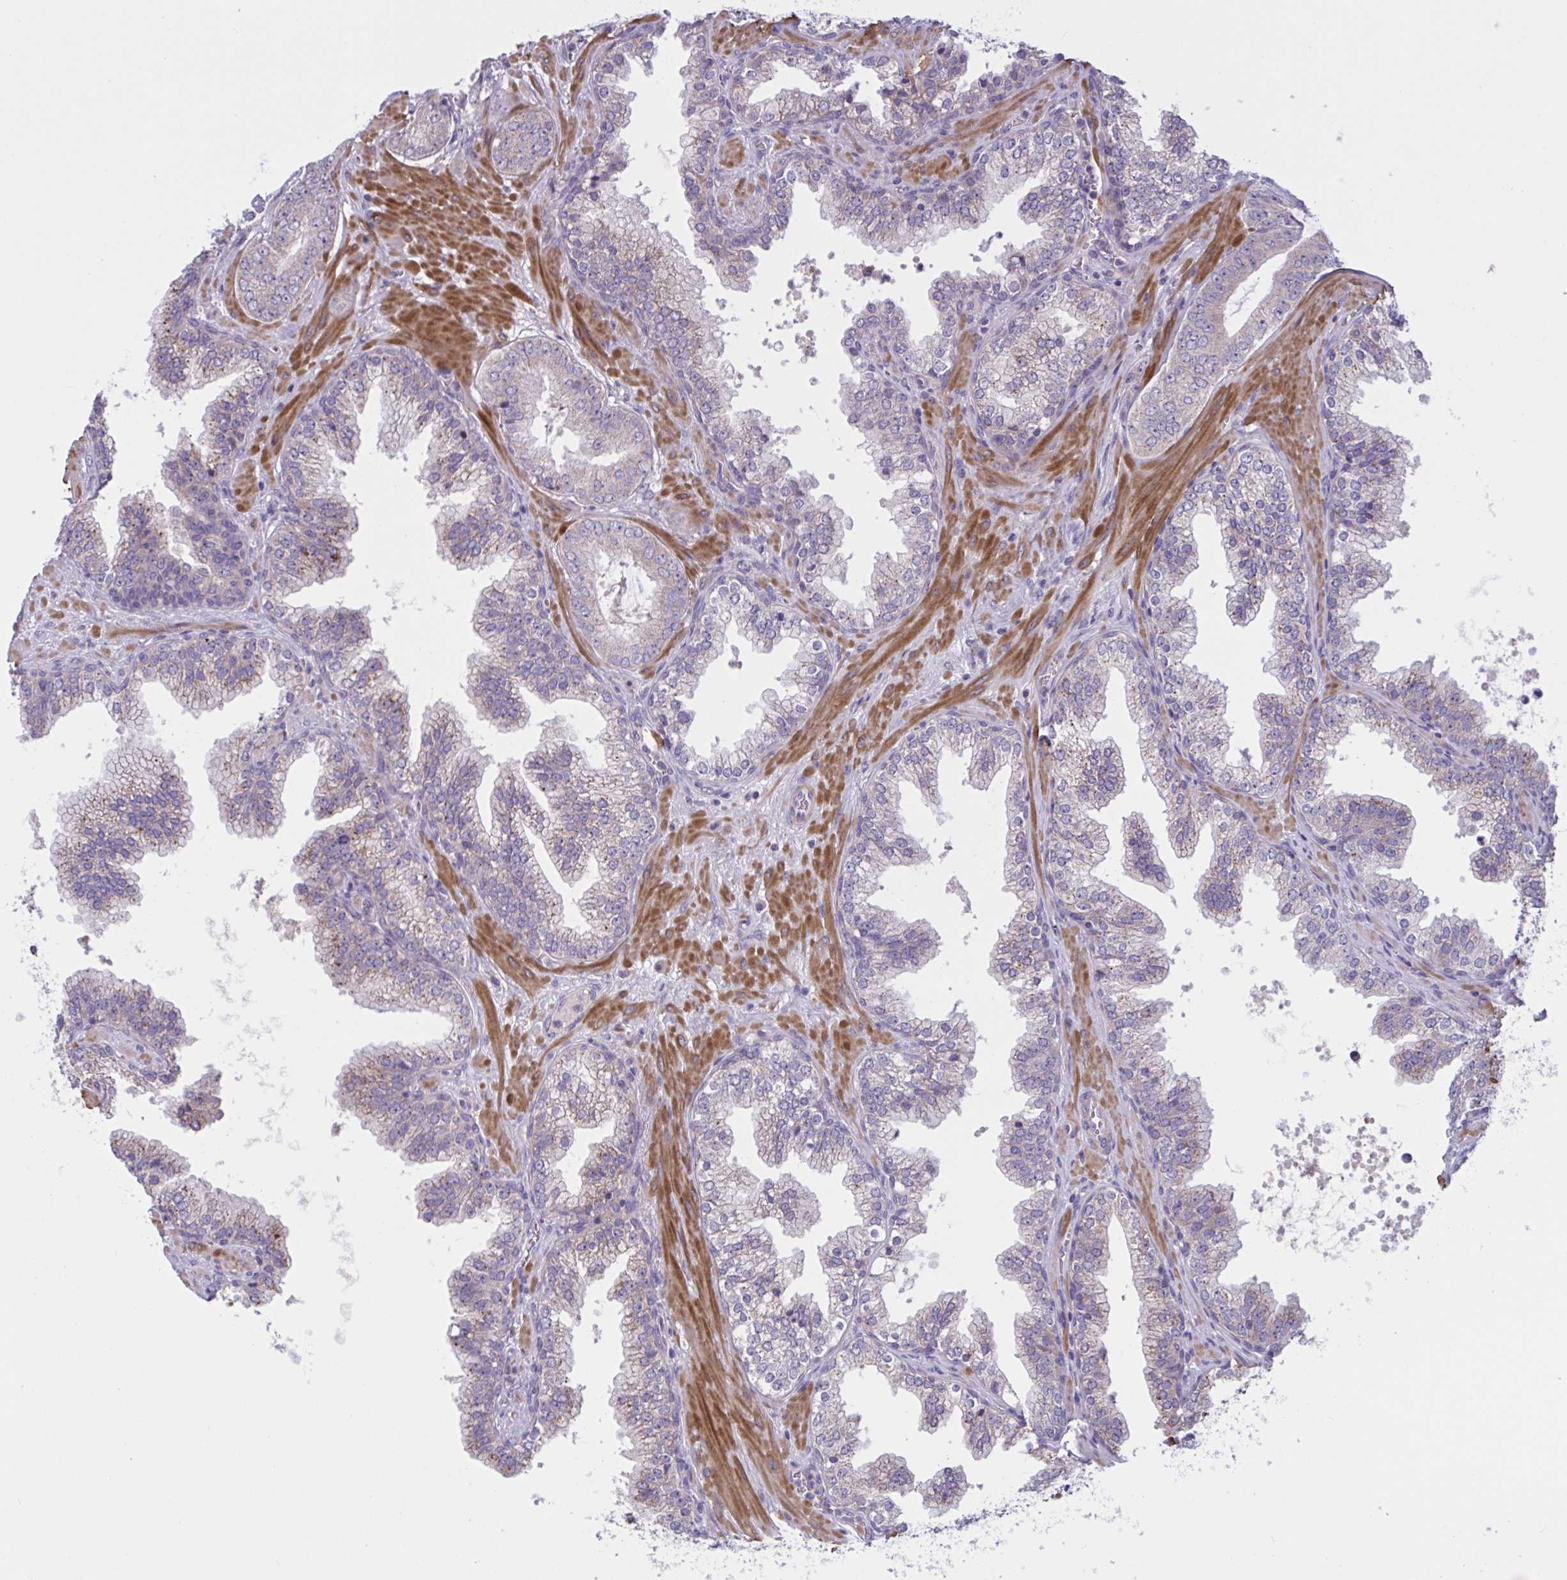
{"staining": {"intensity": "weak", "quantity": "<25%", "location": "cytoplasmic/membranous"}, "tissue": "prostate cancer", "cell_type": "Tumor cells", "image_type": "cancer", "snomed": [{"axis": "morphology", "description": "Adenocarcinoma, High grade"}, {"axis": "topography", "description": "Prostate"}], "caption": "IHC micrograph of human high-grade adenocarcinoma (prostate) stained for a protein (brown), which reveals no staining in tumor cells.", "gene": "WNT9B", "patient": {"sex": "male", "age": 65}}